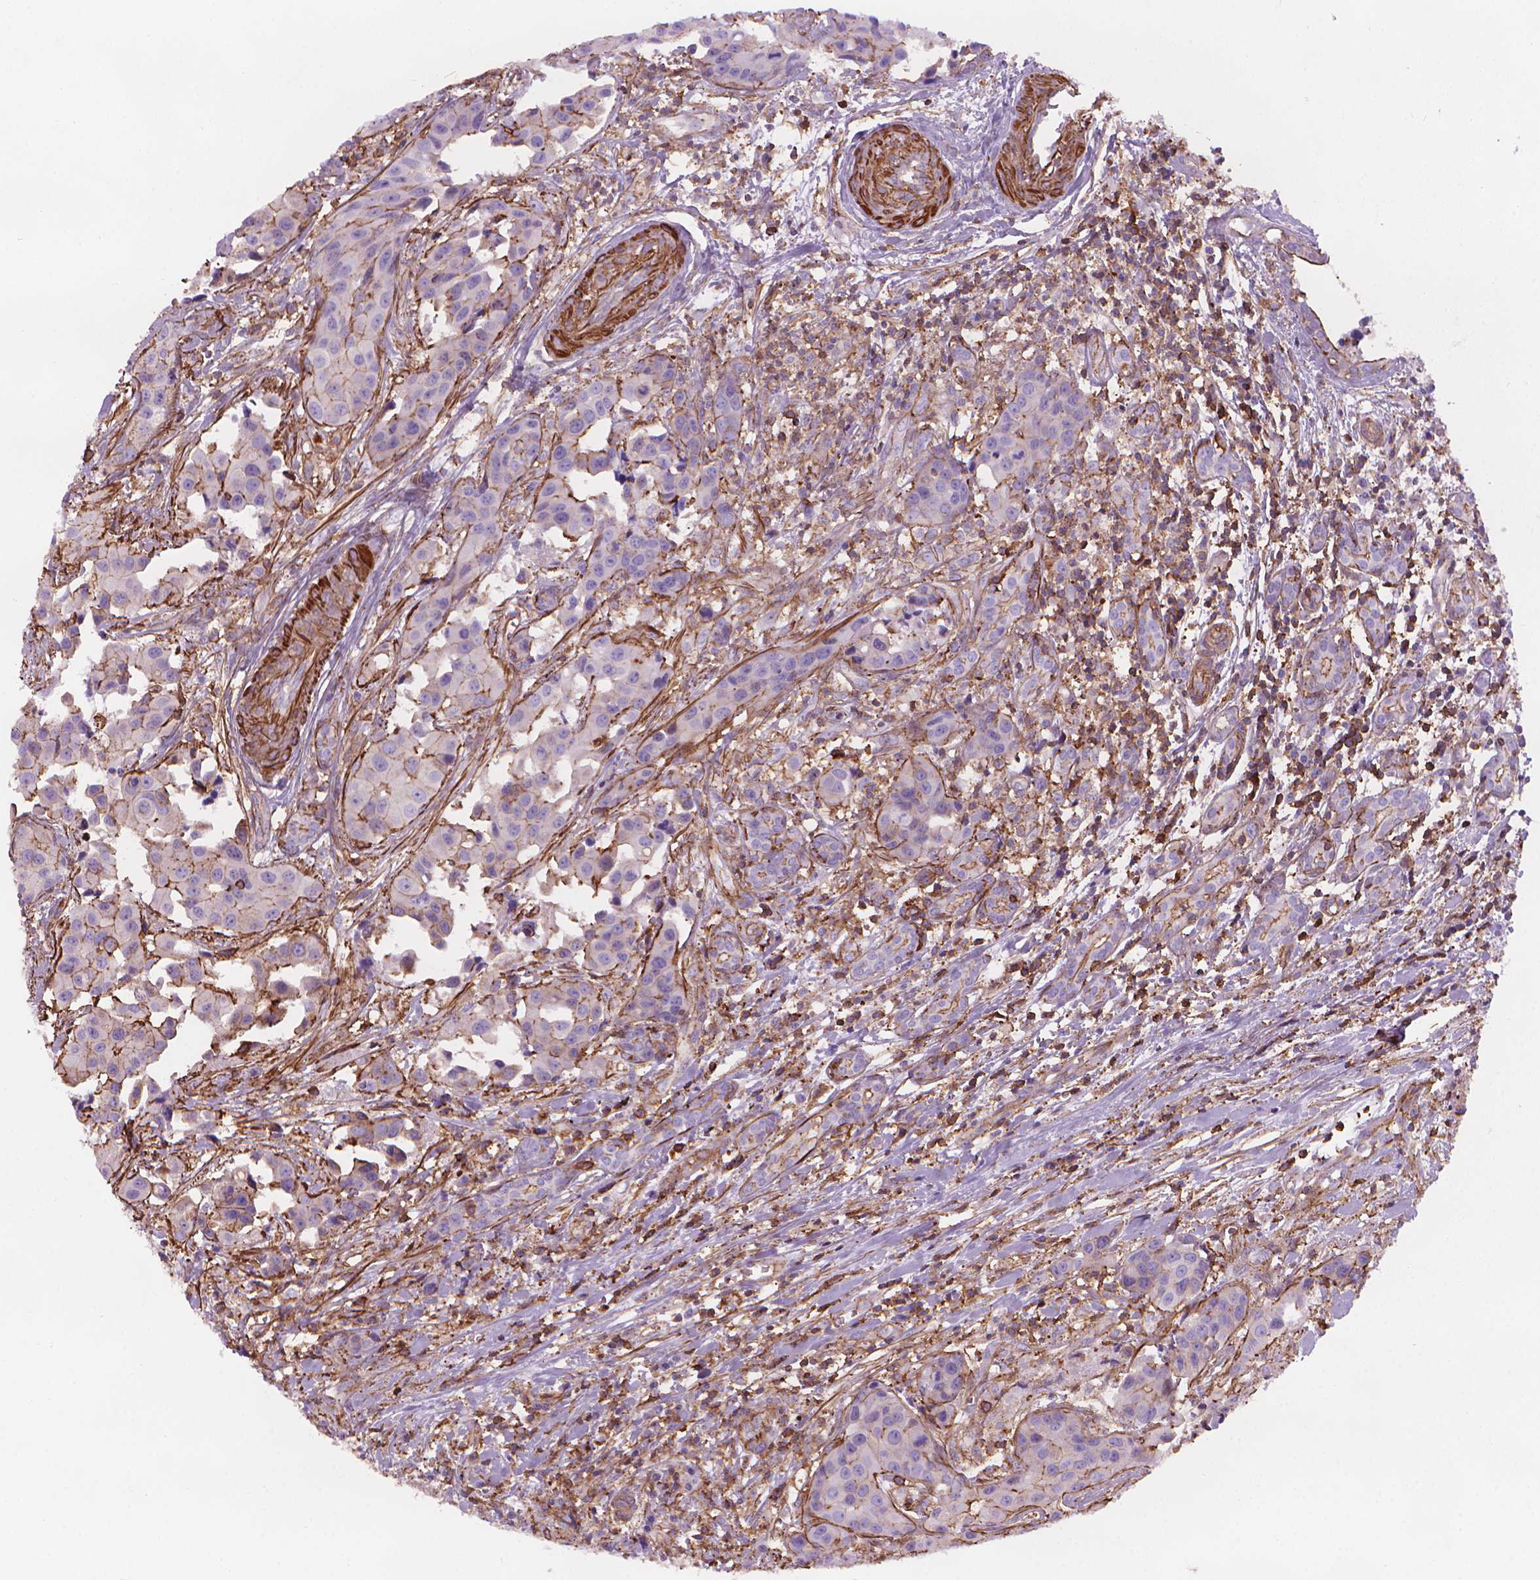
{"staining": {"intensity": "moderate", "quantity": "<25%", "location": "cytoplasmic/membranous"}, "tissue": "head and neck cancer", "cell_type": "Tumor cells", "image_type": "cancer", "snomed": [{"axis": "morphology", "description": "Adenocarcinoma, NOS"}, {"axis": "topography", "description": "Head-Neck"}], "caption": "Immunohistochemical staining of head and neck cancer shows low levels of moderate cytoplasmic/membranous expression in approximately <25% of tumor cells.", "gene": "PATJ", "patient": {"sex": "male", "age": 76}}